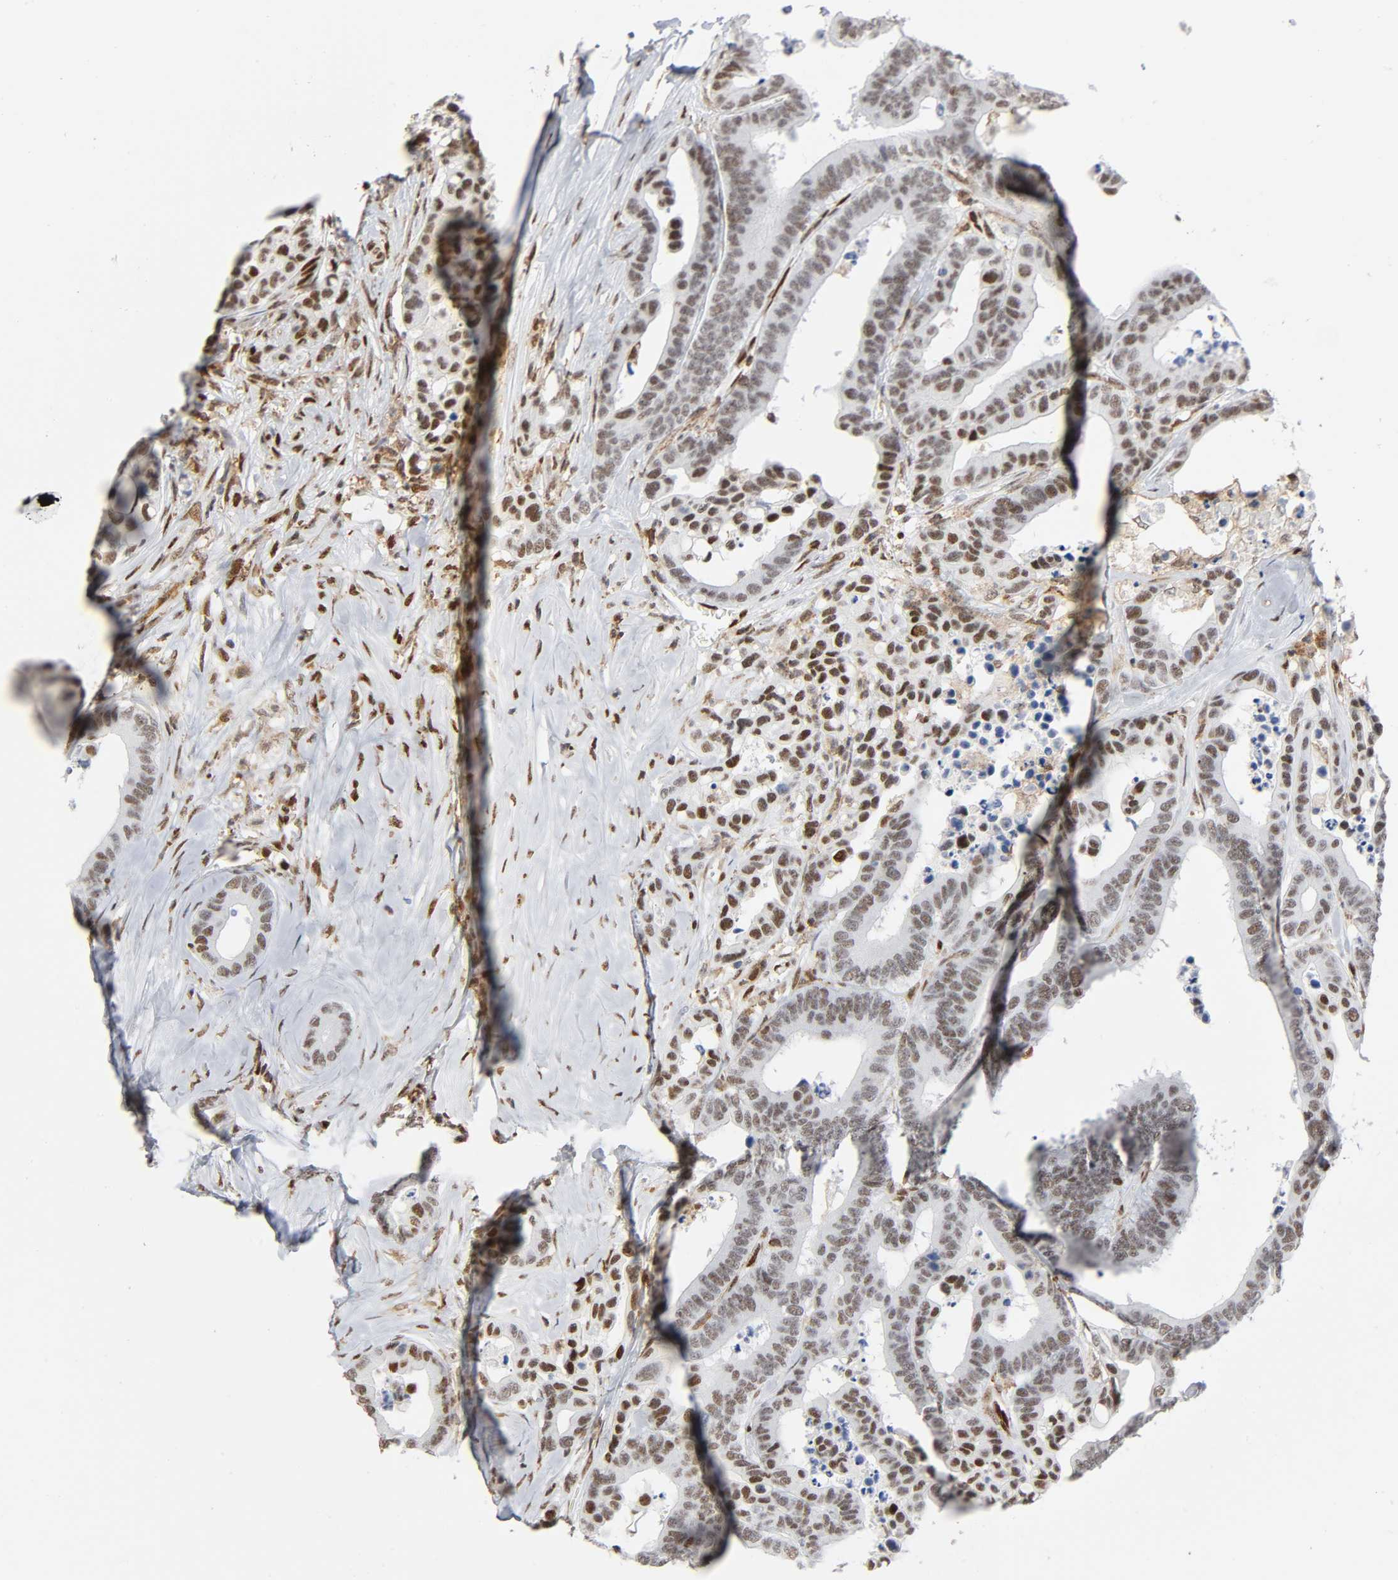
{"staining": {"intensity": "moderate", "quantity": "25%-75%", "location": "nuclear"}, "tissue": "colorectal cancer", "cell_type": "Tumor cells", "image_type": "cancer", "snomed": [{"axis": "morphology", "description": "Adenocarcinoma, NOS"}, {"axis": "topography", "description": "Colon"}], "caption": "Protein staining of colorectal cancer (adenocarcinoma) tissue exhibits moderate nuclear positivity in approximately 25%-75% of tumor cells. The staining is performed using DAB (3,3'-diaminobenzidine) brown chromogen to label protein expression. The nuclei are counter-stained blue using hematoxylin.", "gene": "WAS", "patient": {"sex": "male", "age": 82}}